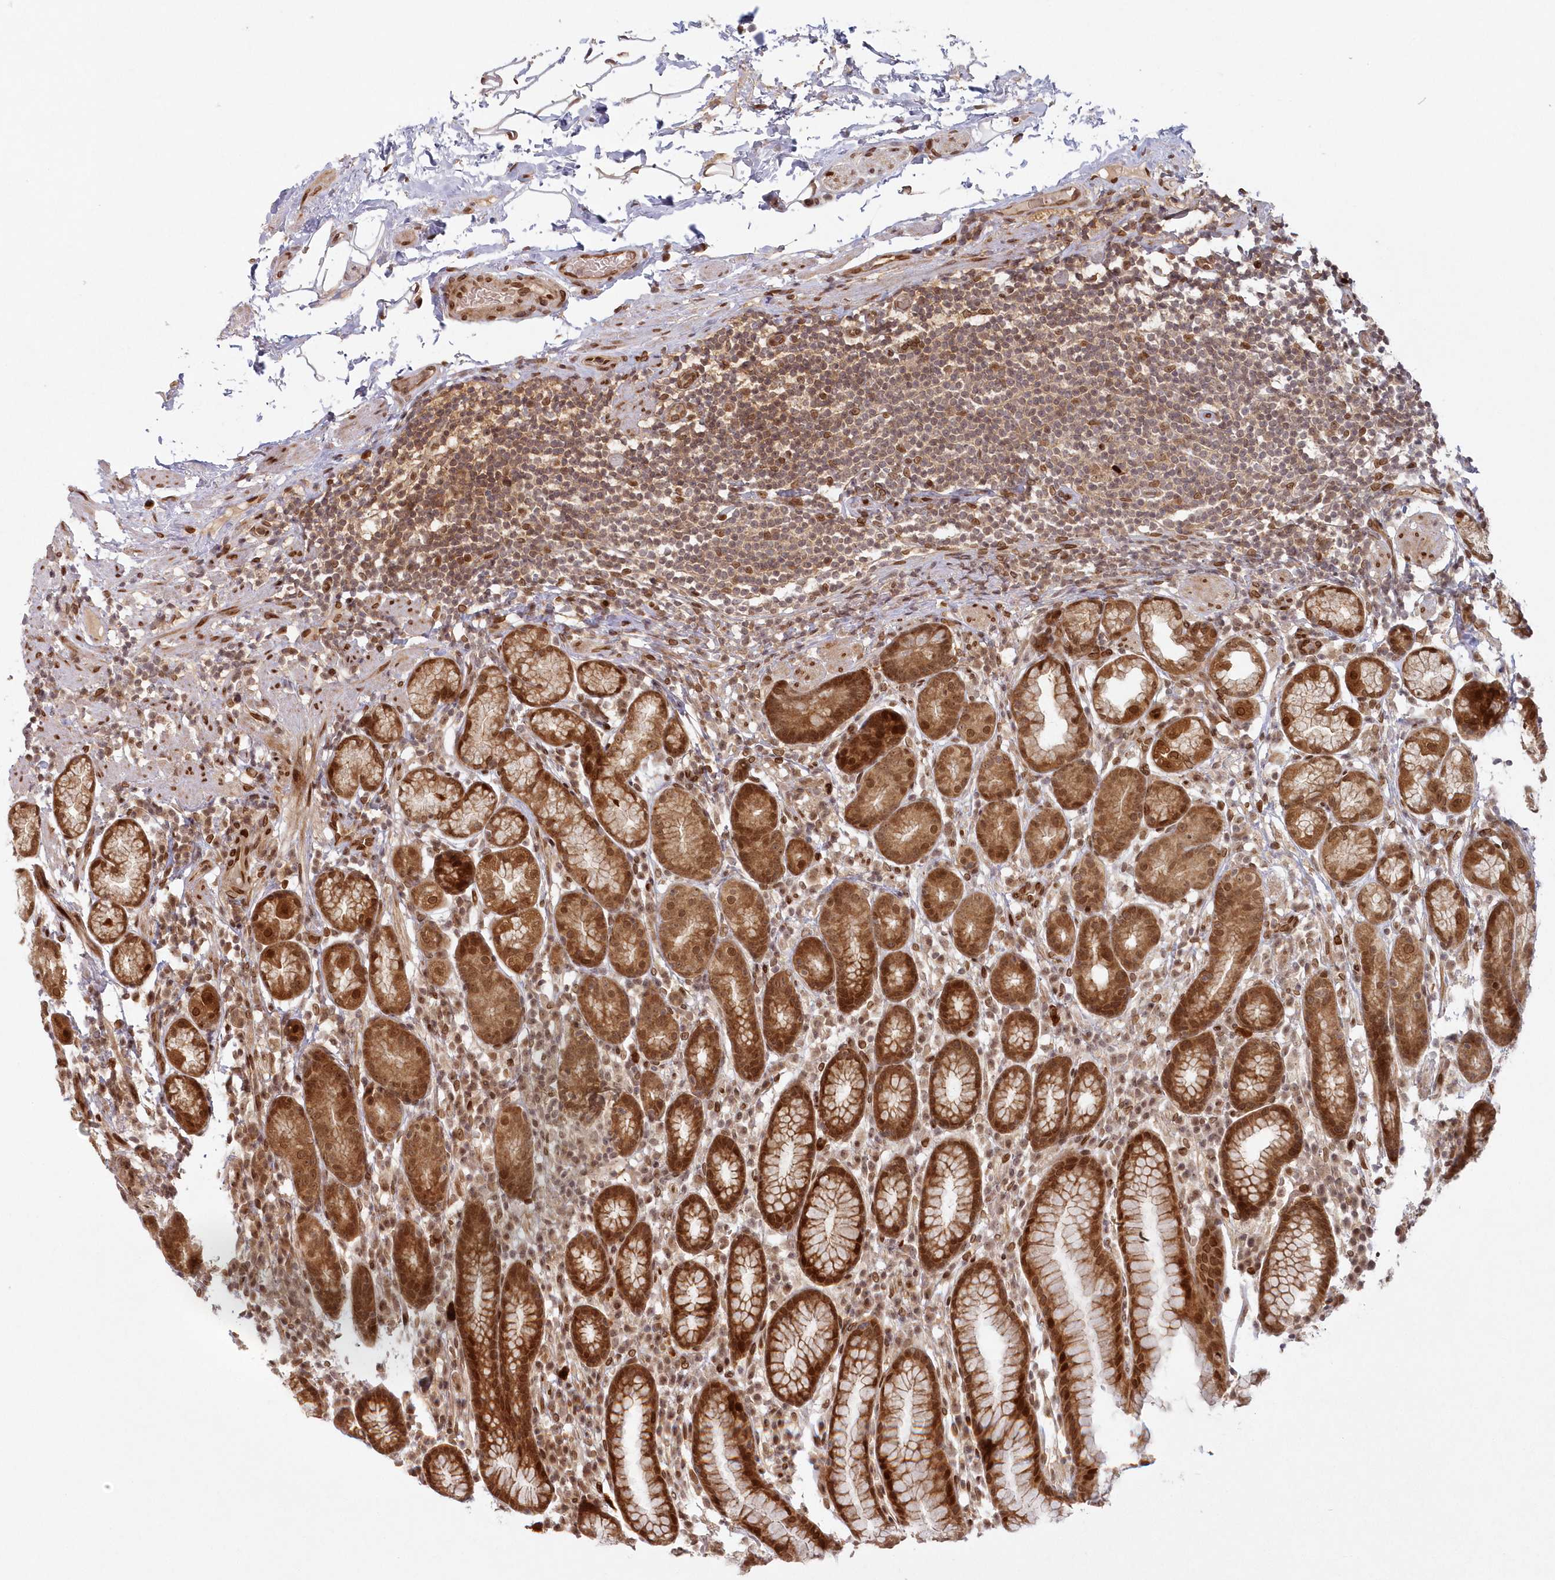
{"staining": {"intensity": "strong", "quantity": ">75%", "location": "cytoplasmic/membranous,nuclear"}, "tissue": "stomach", "cell_type": "Glandular cells", "image_type": "normal", "snomed": [{"axis": "morphology", "description": "Normal tissue, NOS"}, {"axis": "topography", "description": "Stomach, lower"}], "caption": "A high-resolution micrograph shows IHC staining of unremarkable stomach, which demonstrates strong cytoplasmic/membranous,nuclear positivity in about >75% of glandular cells. (DAB (3,3'-diaminobenzidine) = brown stain, brightfield microscopy at high magnification).", "gene": "TOGARAM2", "patient": {"sex": "male", "age": 52}}